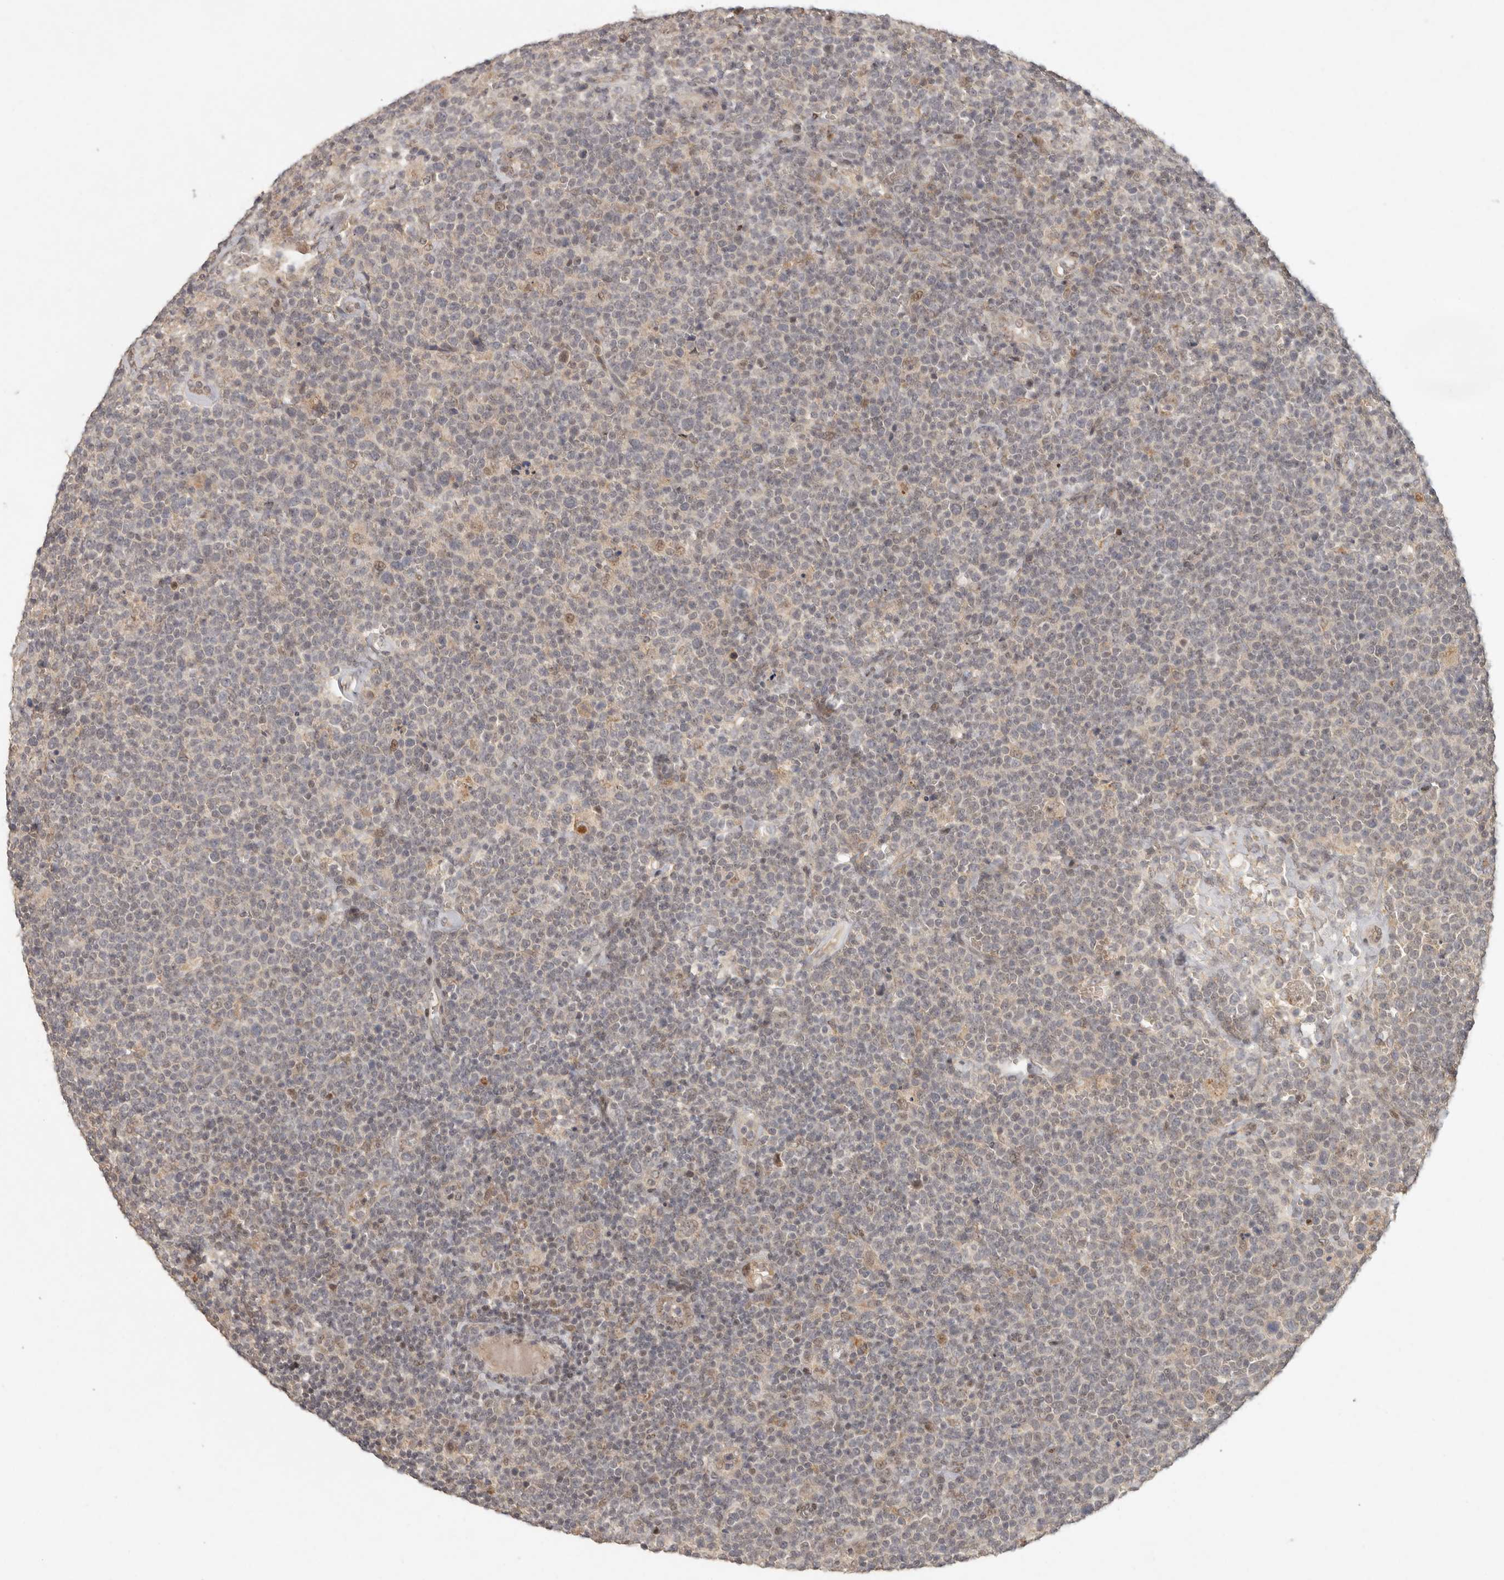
{"staining": {"intensity": "negative", "quantity": "none", "location": "none"}, "tissue": "lymphoma", "cell_type": "Tumor cells", "image_type": "cancer", "snomed": [{"axis": "morphology", "description": "Malignant lymphoma, non-Hodgkin's type, High grade"}, {"axis": "topography", "description": "Lymph node"}], "caption": "An immunohistochemistry photomicrograph of lymphoma is shown. There is no staining in tumor cells of lymphoma. The staining was performed using DAB (3,3'-diaminobenzidine) to visualize the protein expression in brown, while the nuclei were stained in blue with hematoxylin (Magnification: 20x).", "gene": "LRRC75A", "patient": {"sex": "male", "age": 61}}